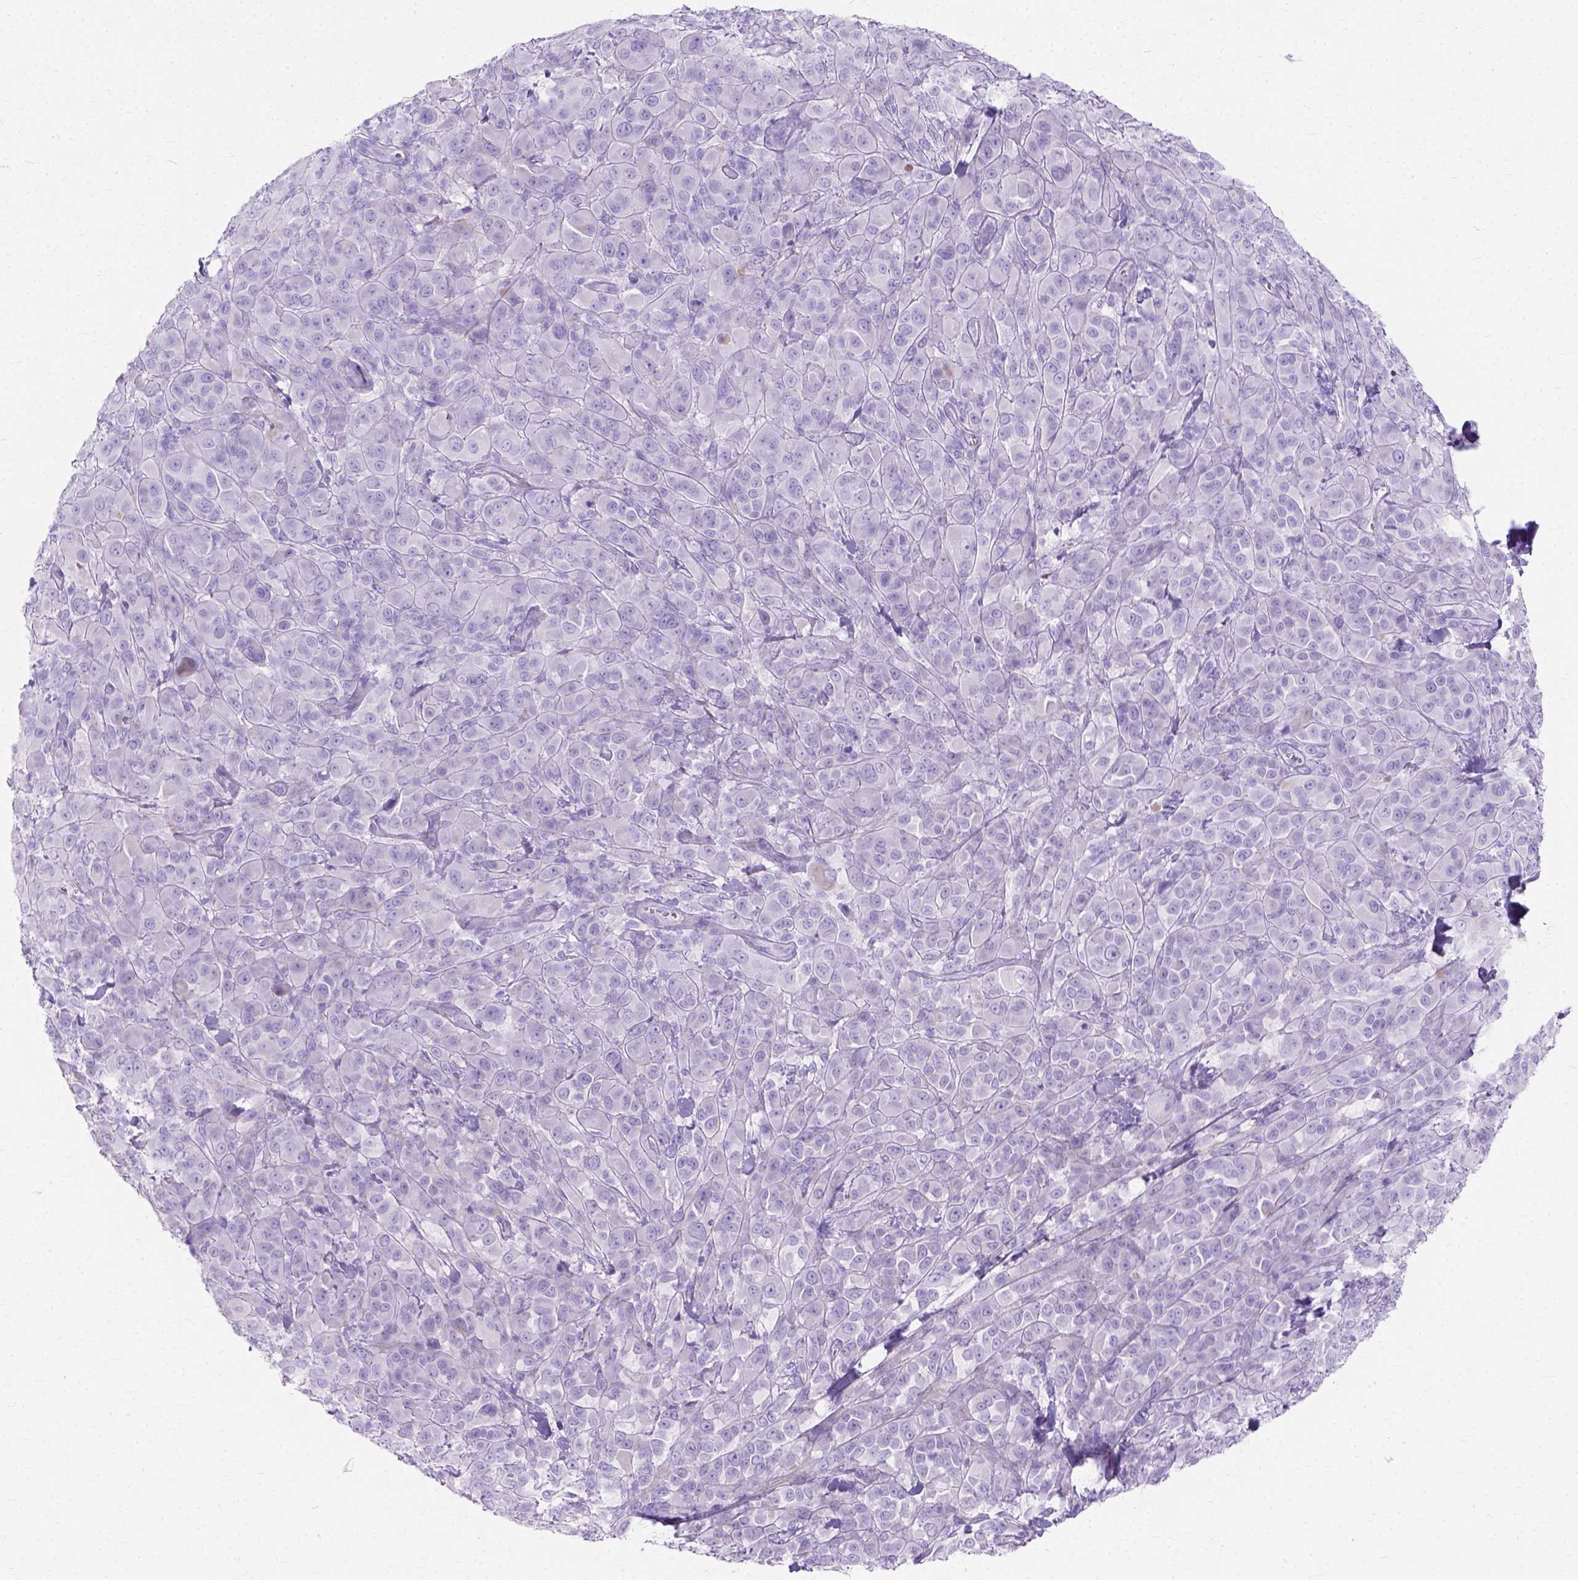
{"staining": {"intensity": "negative", "quantity": "none", "location": "none"}, "tissue": "melanoma", "cell_type": "Tumor cells", "image_type": "cancer", "snomed": [{"axis": "morphology", "description": "Malignant melanoma, NOS"}, {"axis": "topography", "description": "Skin"}], "caption": "Tumor cells show no significant staining in malignant melanoma. (DAB (3,3'-diaminobenzidine) immunohistochemistry (IHC), high magnification).", "gene": "MYH15", "patient": {"sex": "female", "age": 87}}